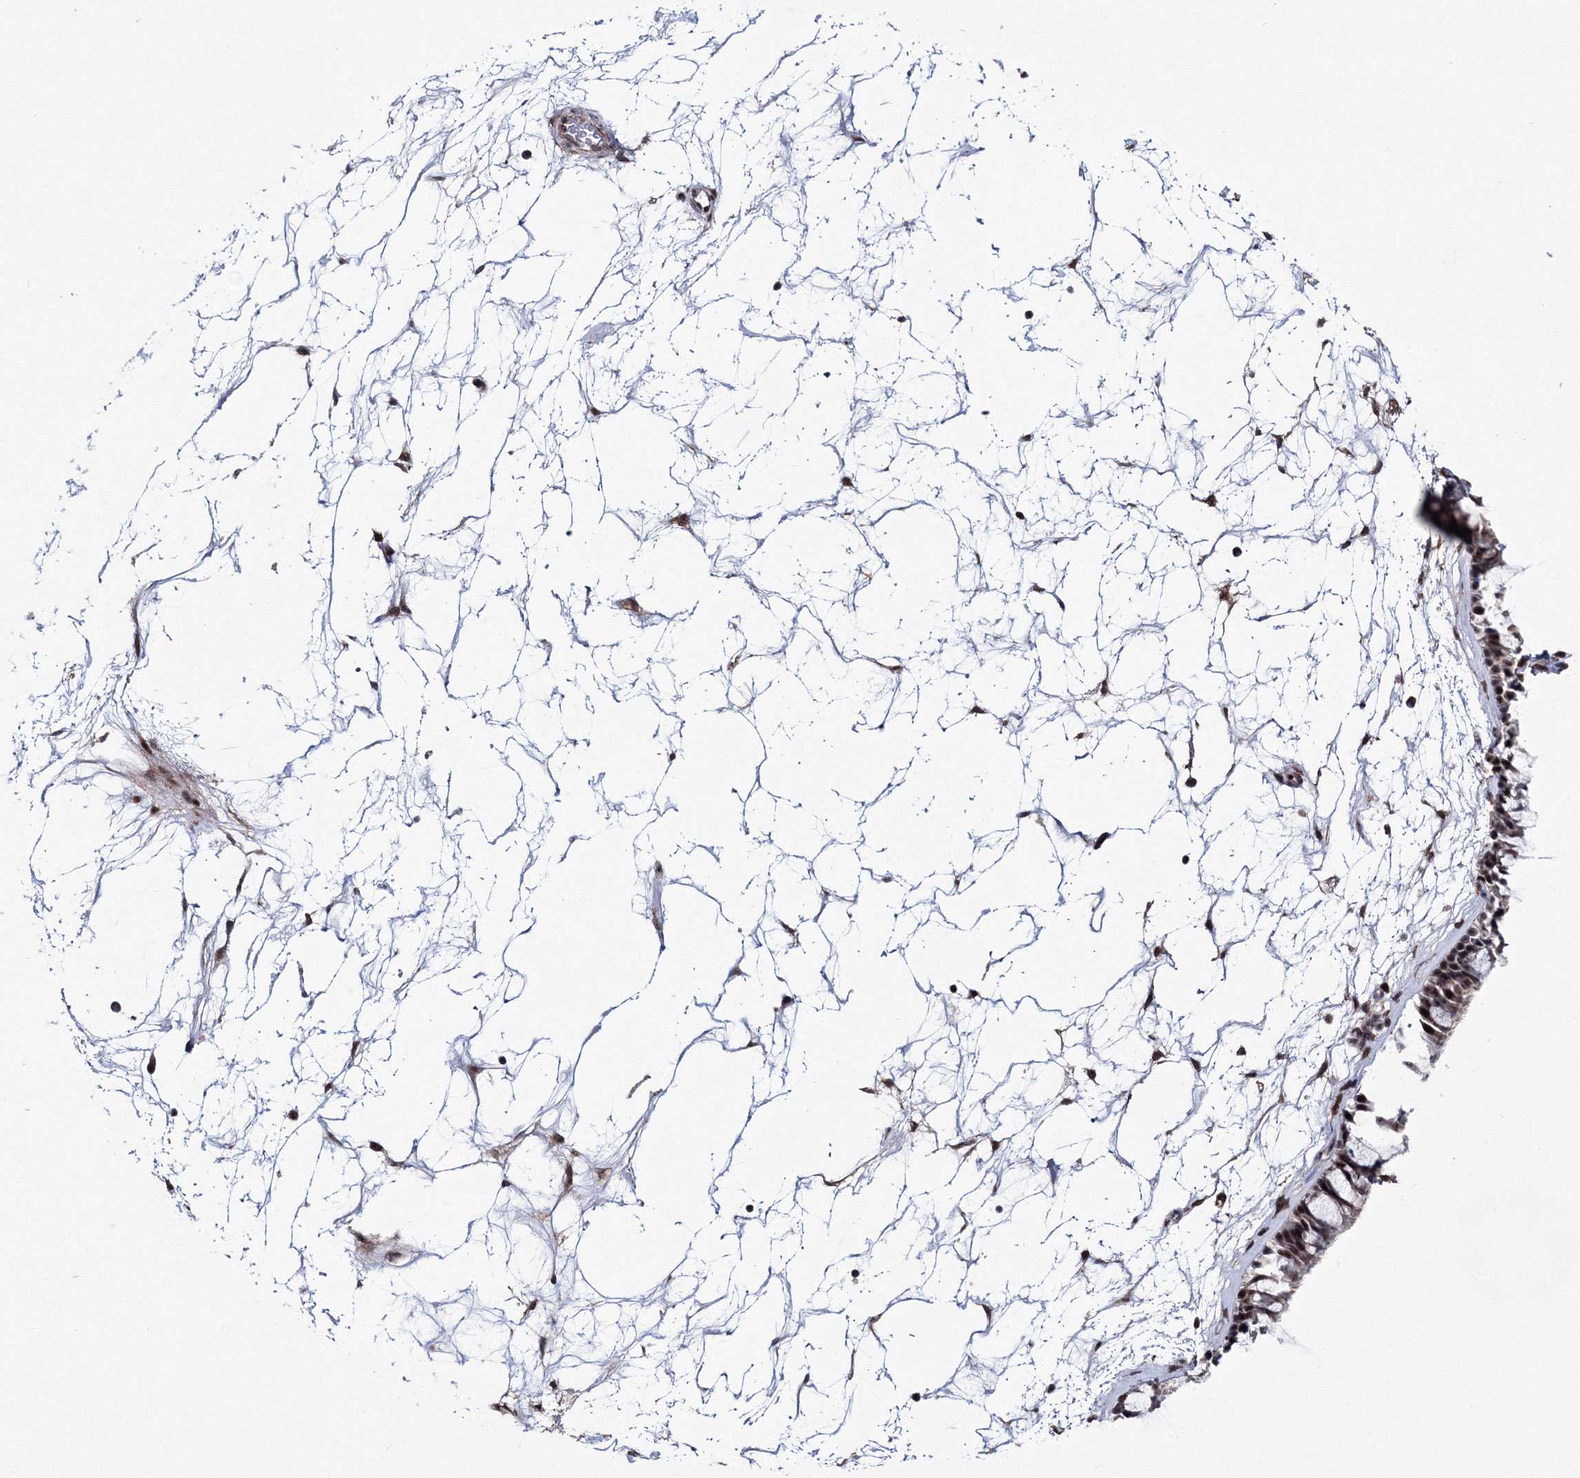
{"staining": {"intensity": "moderate", "quantity": ">75%", "location": "nuclear"}, "tissue": "nasopharynx", "cell_type": "Respiratory epithelial cells", "image_type": "normal", "snomed": [{"axis": "morphology", "description": "Normal tissue, NOS"}, {"axis": "topography", "description": "Nasopharynx"}], "caption": "Nasopharynx stained with immunohistochemistry (IHC) demonstrates moderate nuclear positivity in approximately >75% of respiratory epithelial cells. Nuclei are stained in blue.", "gene": "TATDN2", "patient": {"sex": "male", "age": 64}}